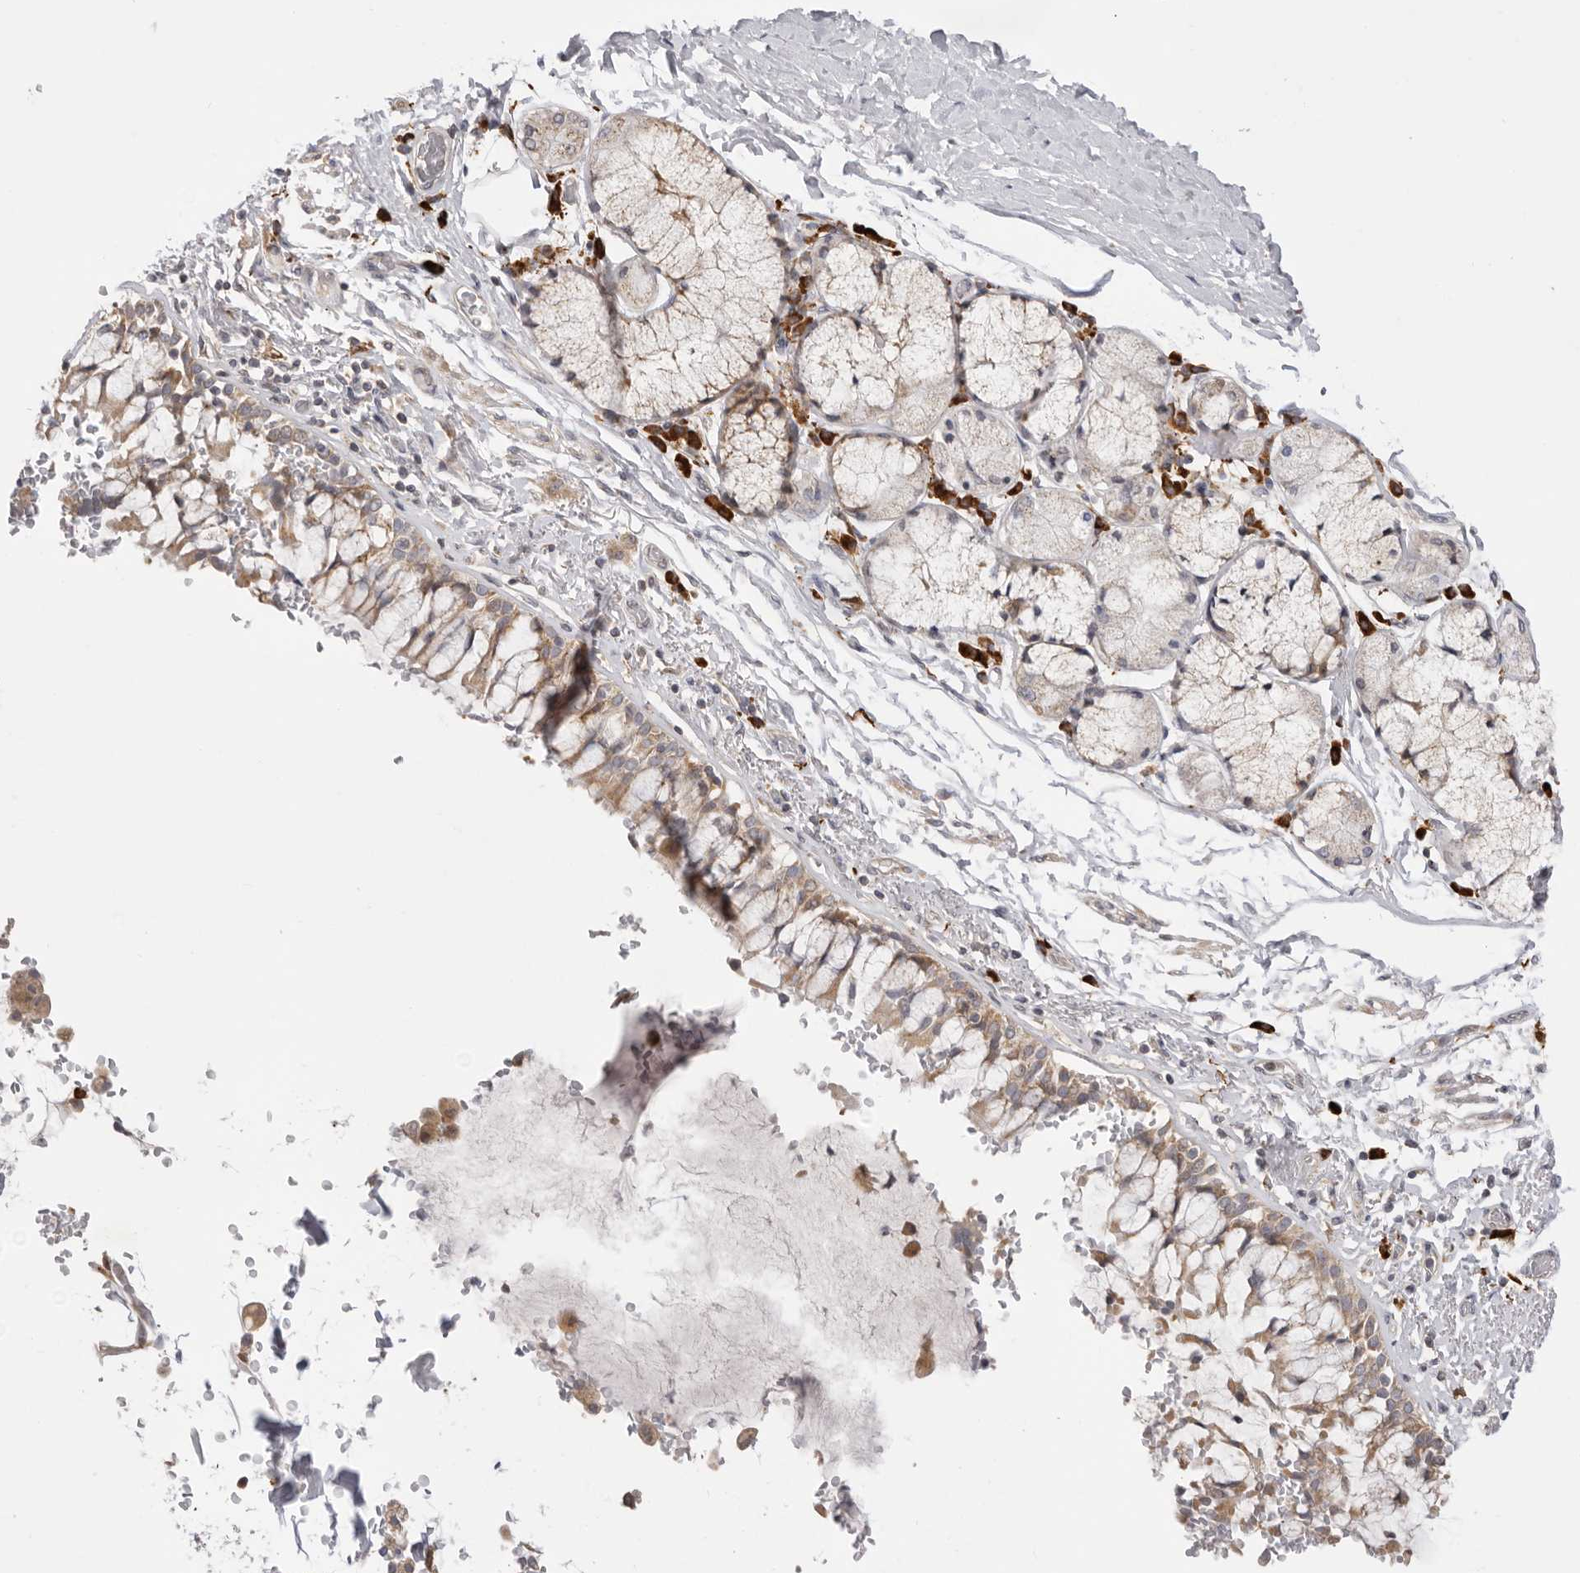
{"staining": {"intensity": "moderate", "quantity": ">75%", "location": "cytoplasmic/membranous"}, "tissue": "bronchus", "cell_type": "Respiratory epithelial cells", "image_type": "normal", "snomed": [{"axis": "morphology", "description": "Normal tissue, NOS"}, {"axis": "morphology", "description": "Inflammation, NOS"}, {"axis": "topography", "description": "Cartilage tissue"}, {"axis": "topography", "description": "Bronchus"}, {"axis": "topography", "description": "Lung"}], "caption": "IHC histopathology image of normal human bronchus stained for a protein (brown), which reveals medium levels of moderate cytoplasmic/membranous staining in approximately >75% of respiratory epithelial cells.", "gene": "USH1C", "patient": {"sex": "female", "age": 64}}